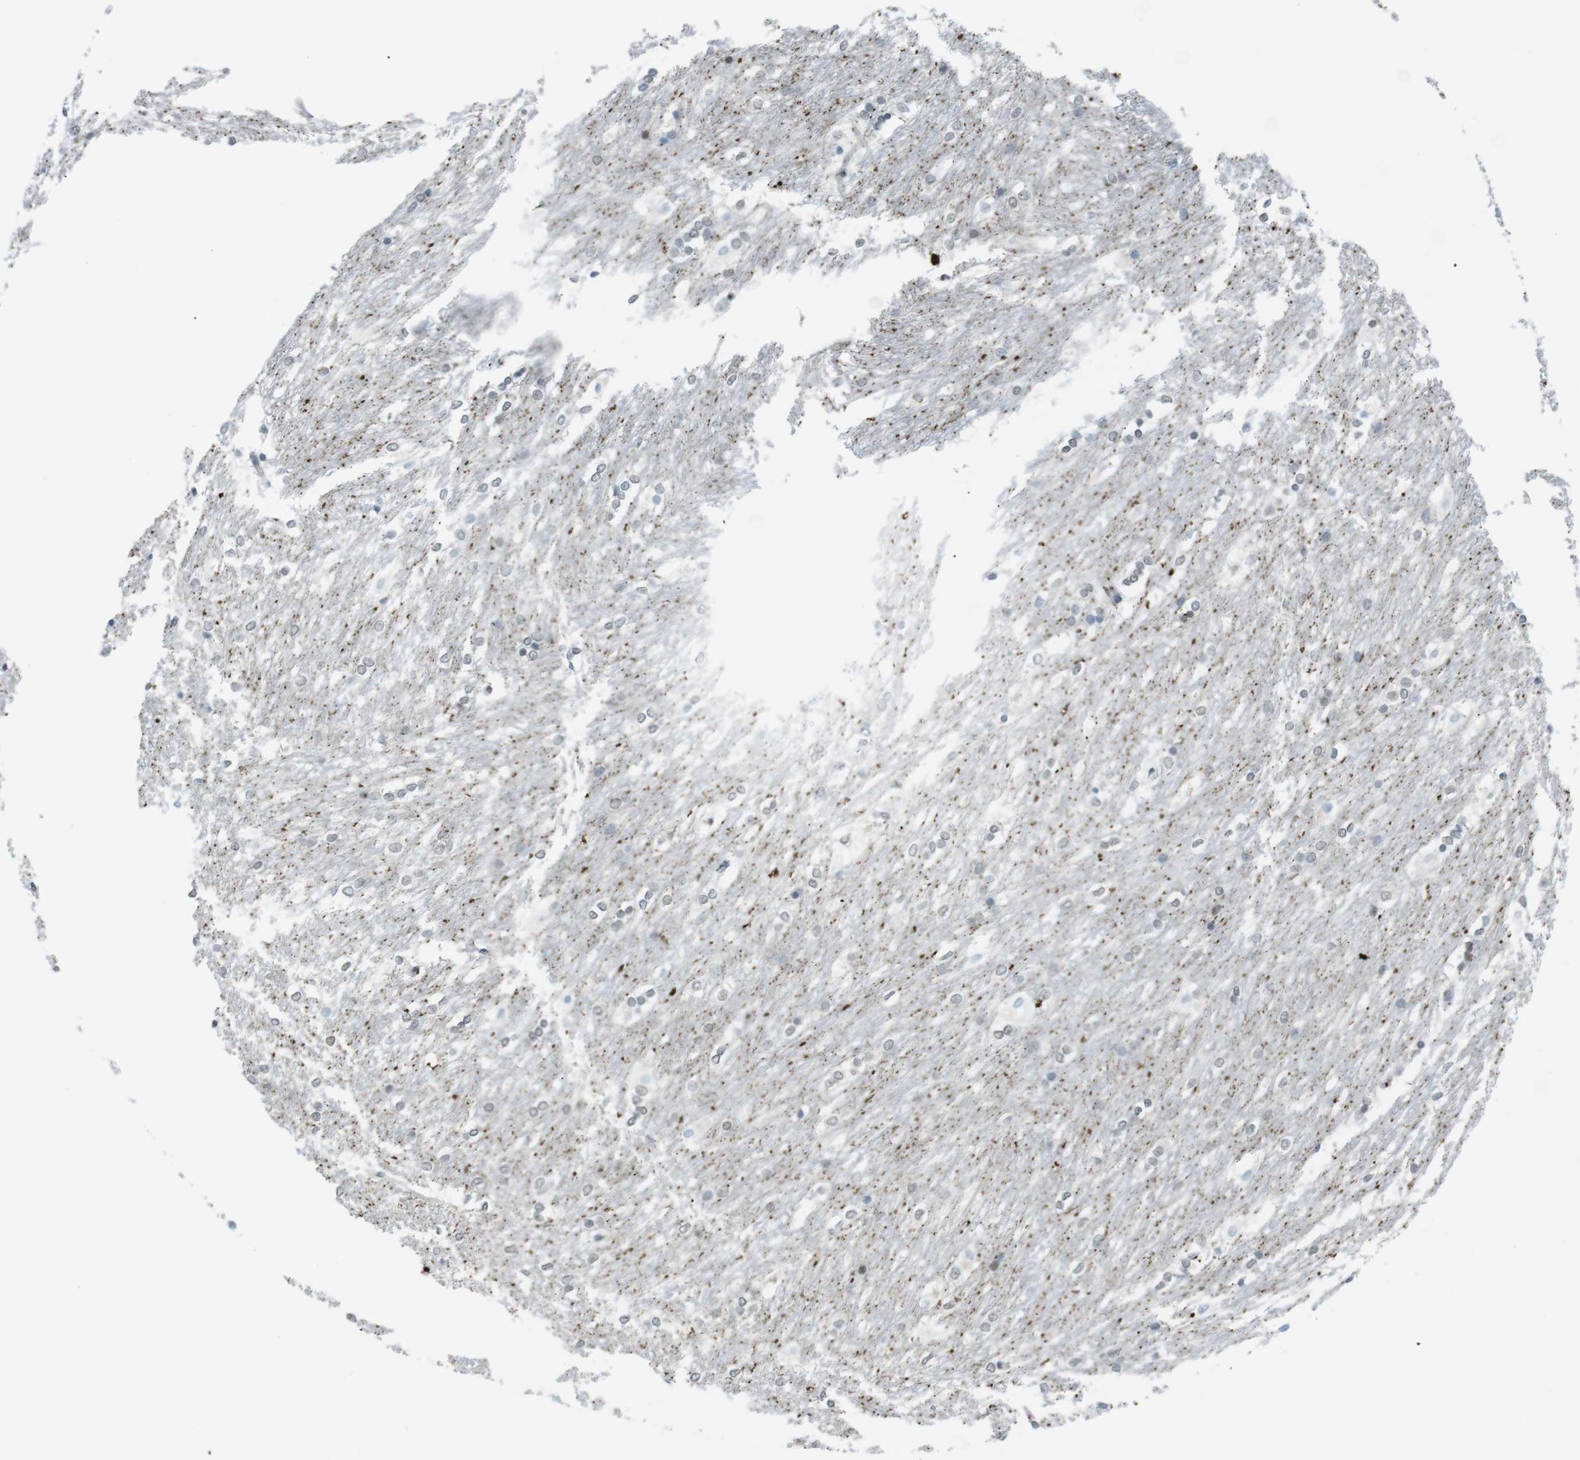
{"staining": {"intensity": "strong", "quantity": "<25%", "location": "nuclear"}, "tissue": "caudate", "cell_type": "Glial cells", "image_type": "normal", "snomed": [{"axis": "morphology", "description": "Normal tissue, NOS"}, {"axis": "topography", "description": "Lateral ventricle wall"}], "caption": "Normal caudate displays strong nuclear staining in about <25% of glial cells.", "gene": "UBB", "patient": {"sex": "female", "age": 19}}